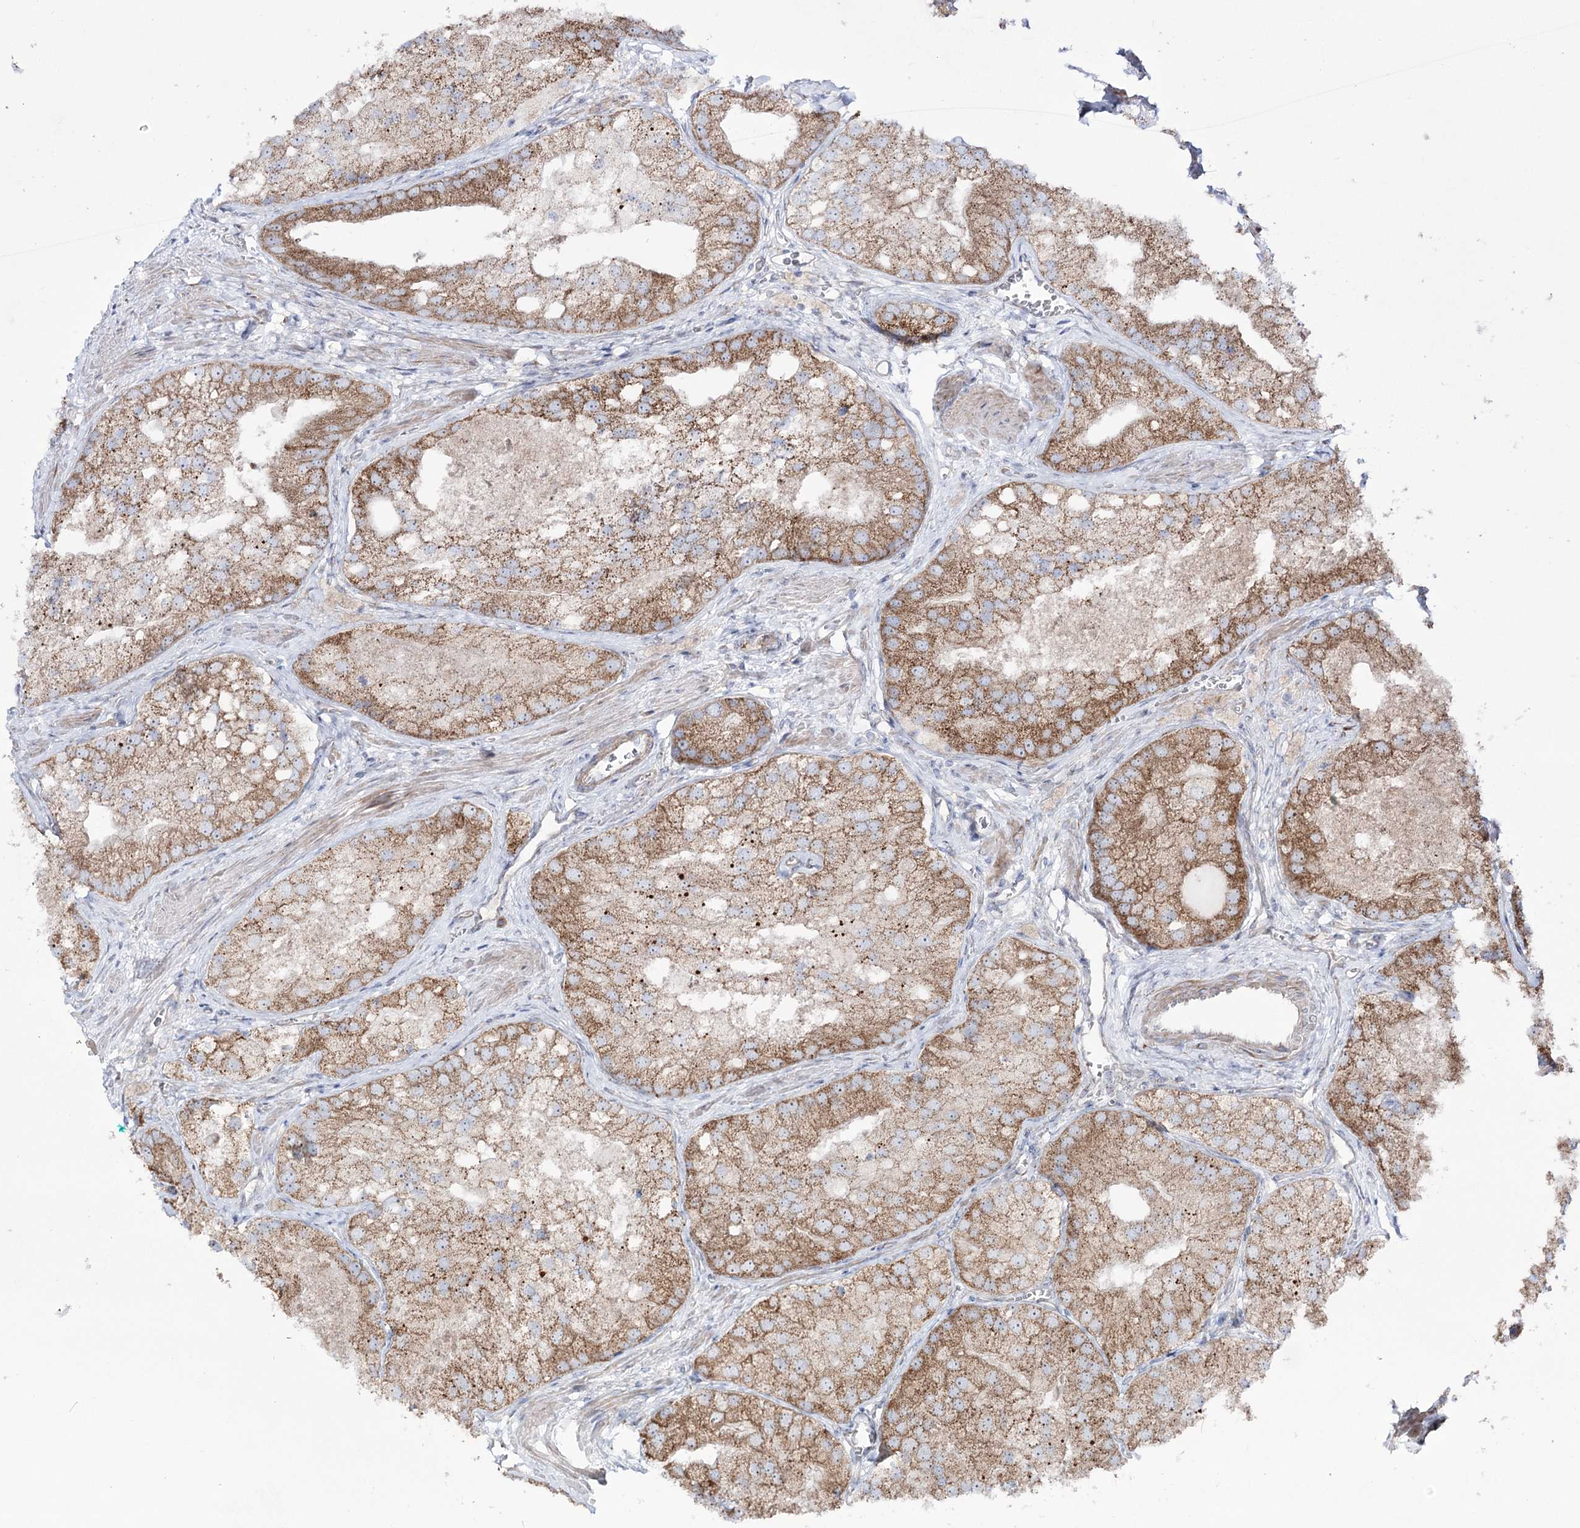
{"staining": {"intensity": "moderate", "quantity": ">75%", "location": "cytoplasmic/membranous"}, "tissue": "prostate cancer", "cell_type": "Tumor cells", "image_type": "cancer", "snomed": [{"axis": "morphology", "description": "Adenocarcinoma, Low grade"}, {"axis": "topography", "description": "Prostate"}], "caption": "Protein expression analysis of prostate cancer exhibits moderate cytoplasmic/membranous positivity in approximately >75% of tumor cells. The staining was performed using DAB, with brown indicating positive protein expression. Nuclei are stained blue with hematoxylin.", "gene": "METTL5", "patient": {"sex": "male", "age": 69}}